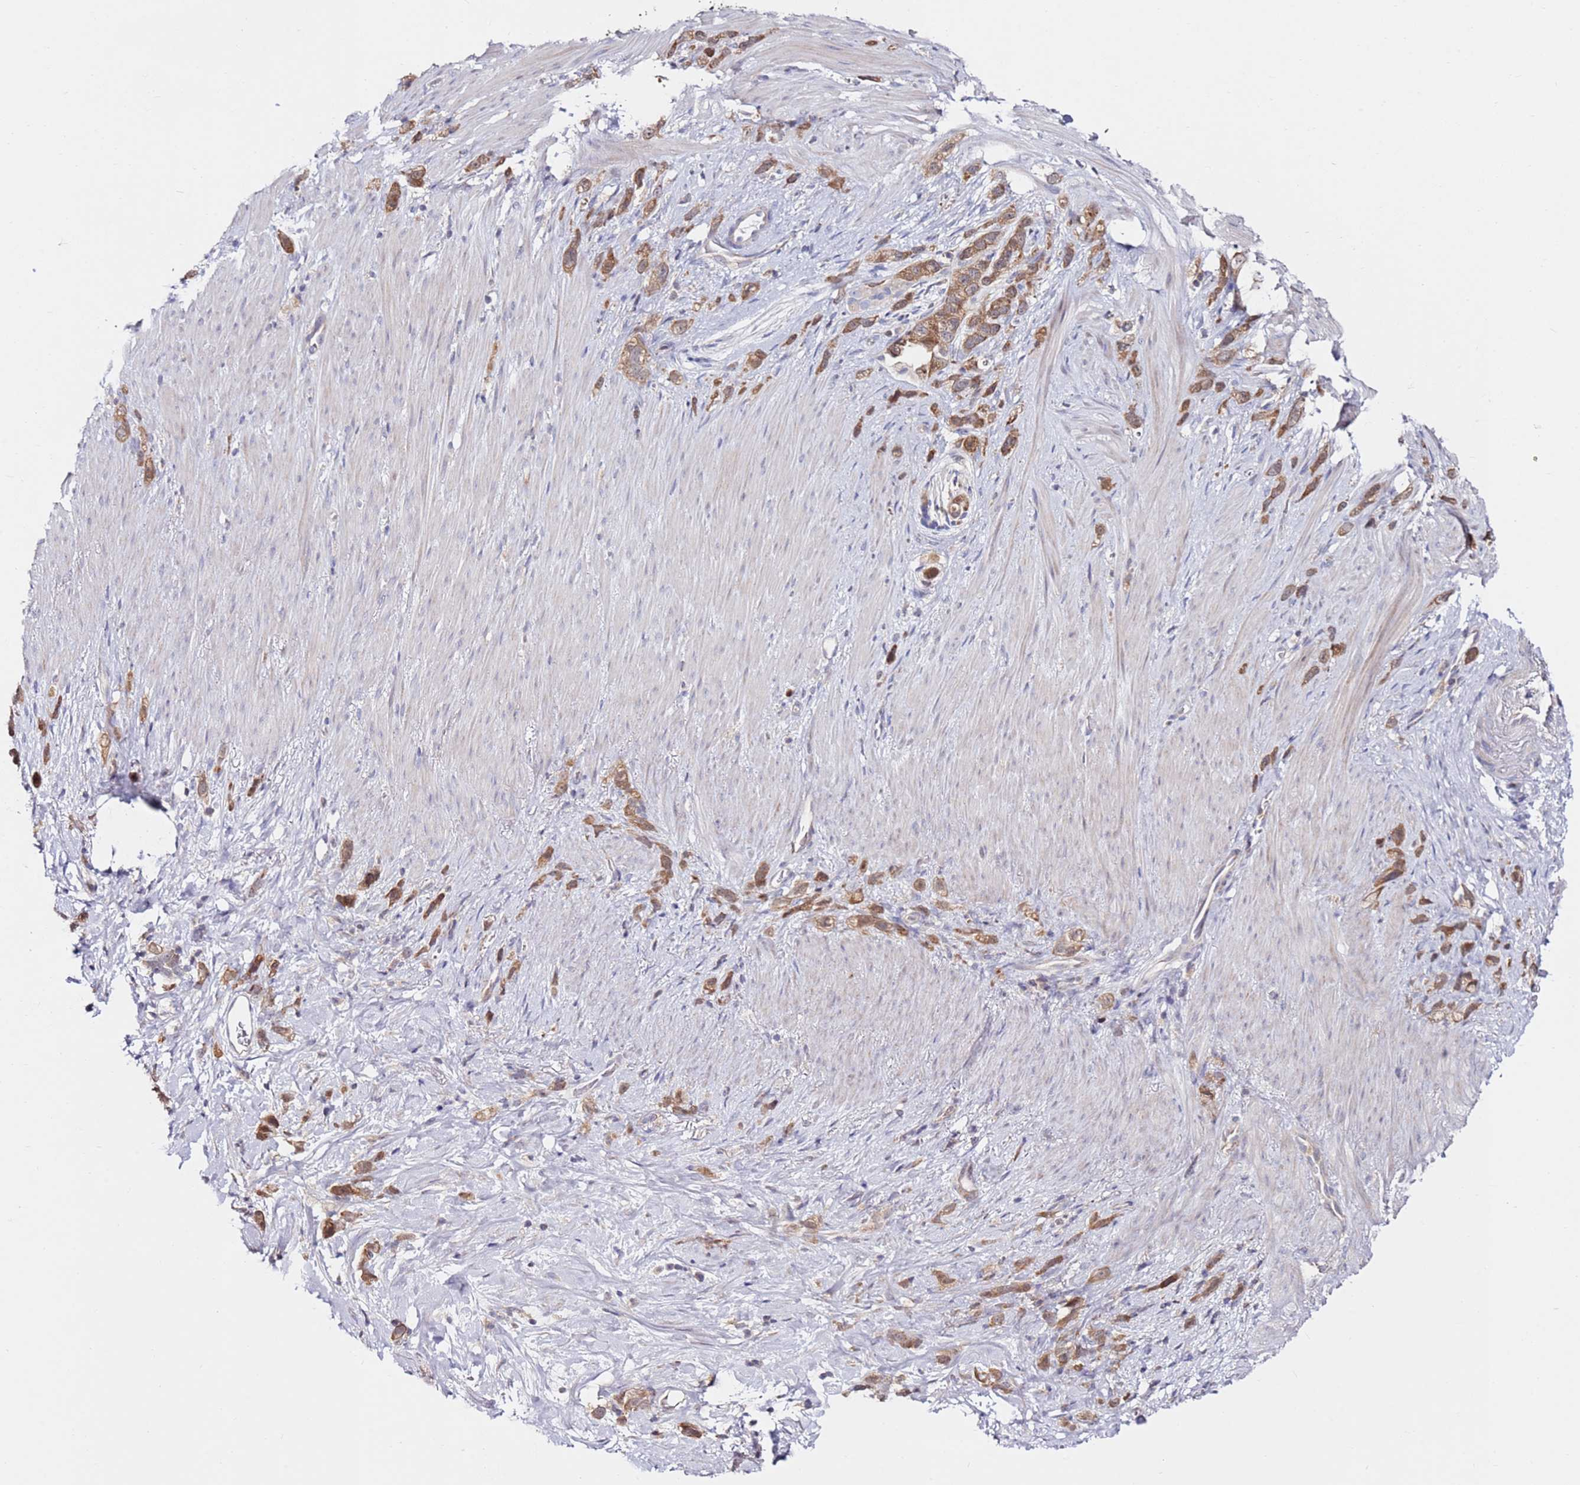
{"staining": {"intensity": "moderate", "quantity": ">75%", "location": "cytoplasmic/membranous"}, "tissue": "stomach cancer", "cell_type": "Tumor cells", "image_type": "cancer", "snomed": [{"axis": "morphology", "description": "Adenocarcinoma, NOS"}, {"axis": "topography", "description": "Stomach"}], "caption": "DAB (3,3'-diaminobenzidine) immunohistochemical staining of stomach adenocarcinoma demonstrates moderate cytoplasmic/membranous protein positivity in approximately >75% of tumor cells. (IHC, brightfield microscopy, high magnification).", "gene": "CNOT9", "patient": {"sex": "female", "age": 65}}